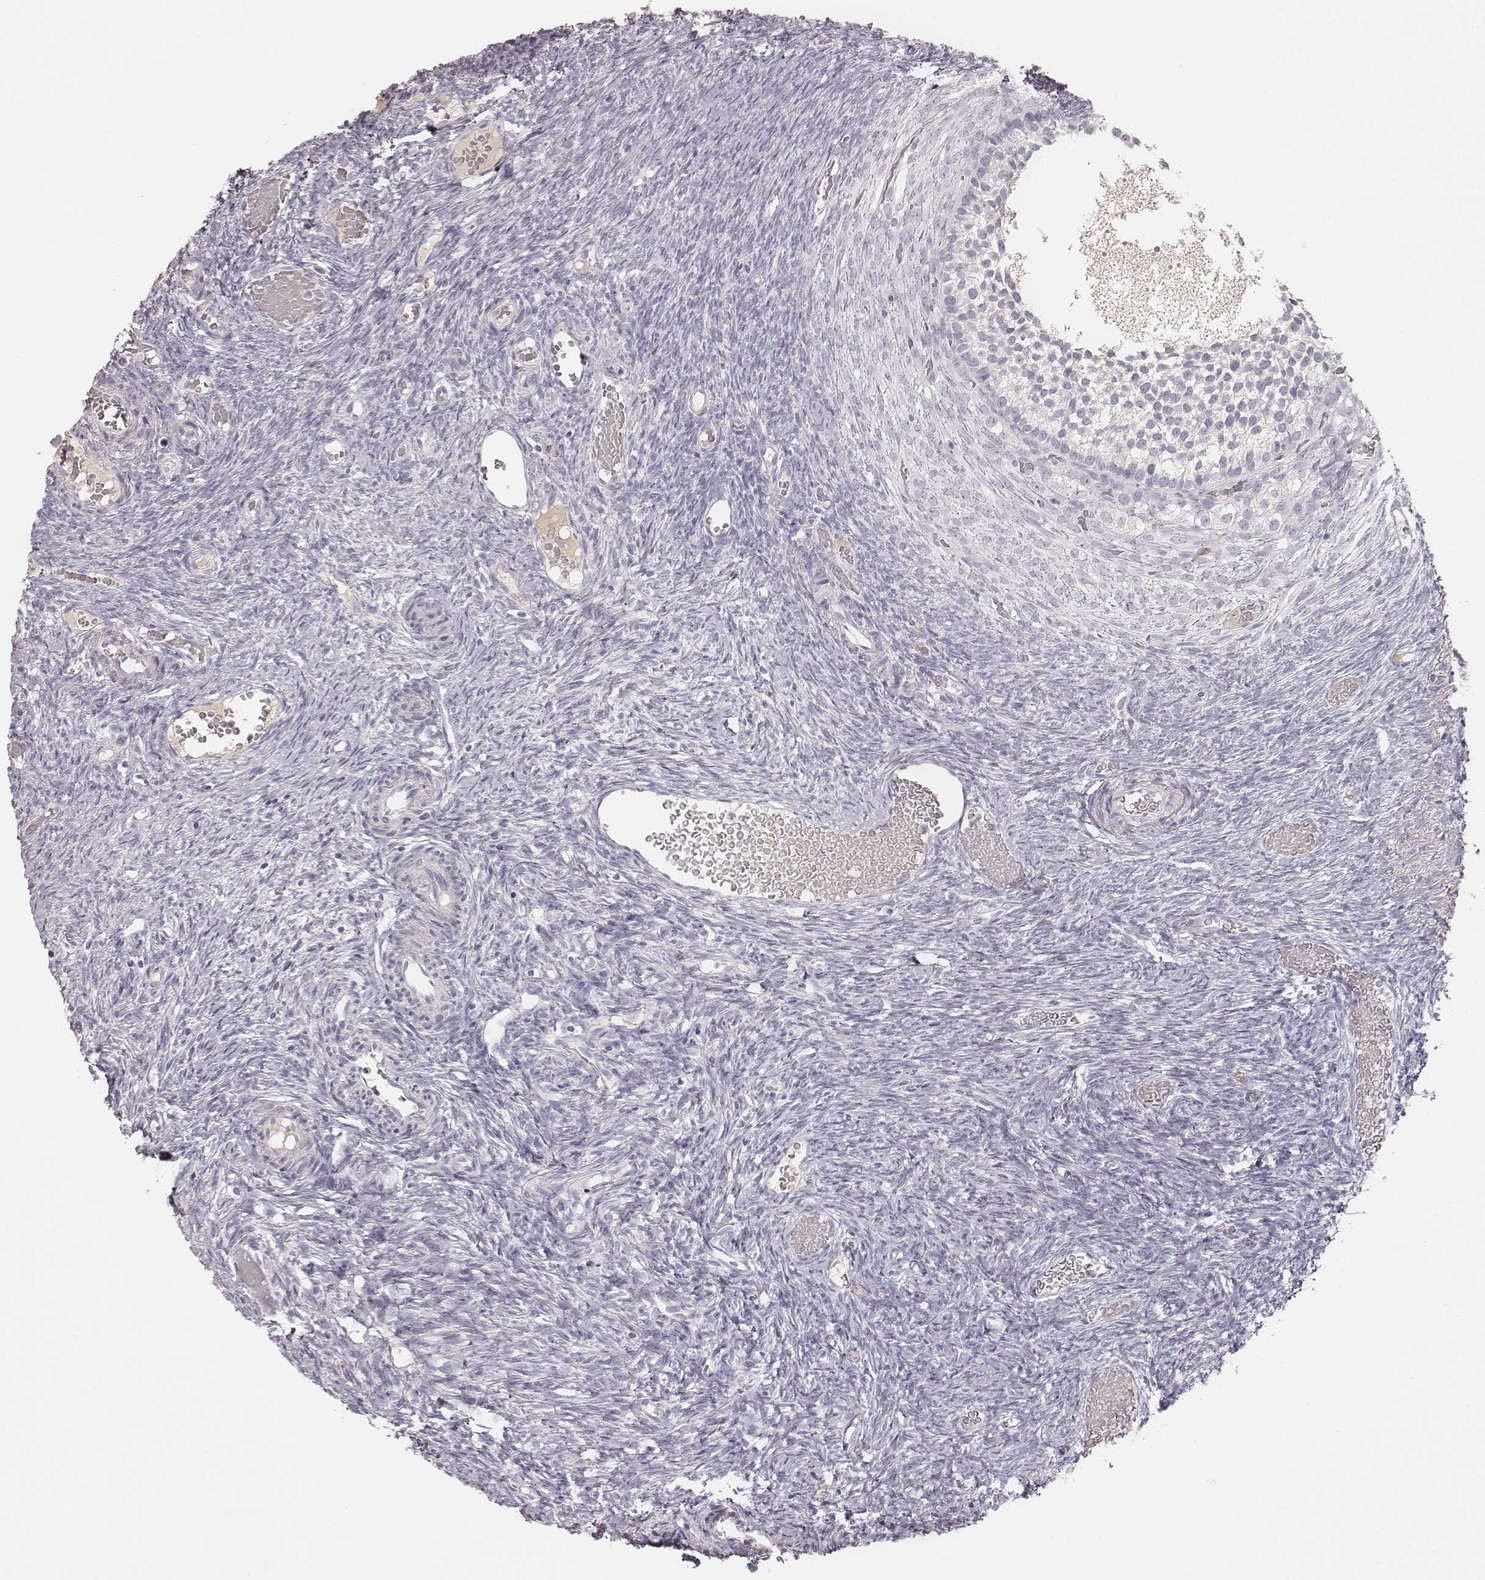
{"staining": {"intensity": "negative", "quantity": "none", "location": "none"}, "tissue": "ovary", "cell_type": "Follicle cells", "image_type": "normal", "snomed": [{"axis": "morphology", "description": "Normal tissue, NOS"}, {"axis": "topography", "description": "Ovary"}], "caption": "This is an immunohistochemistry (IHC) histopathology image of normal human ovary. There is no positivity in follicle cells.", "gene": "KRT31", "patient": {"sex": "female", "age": 39}}